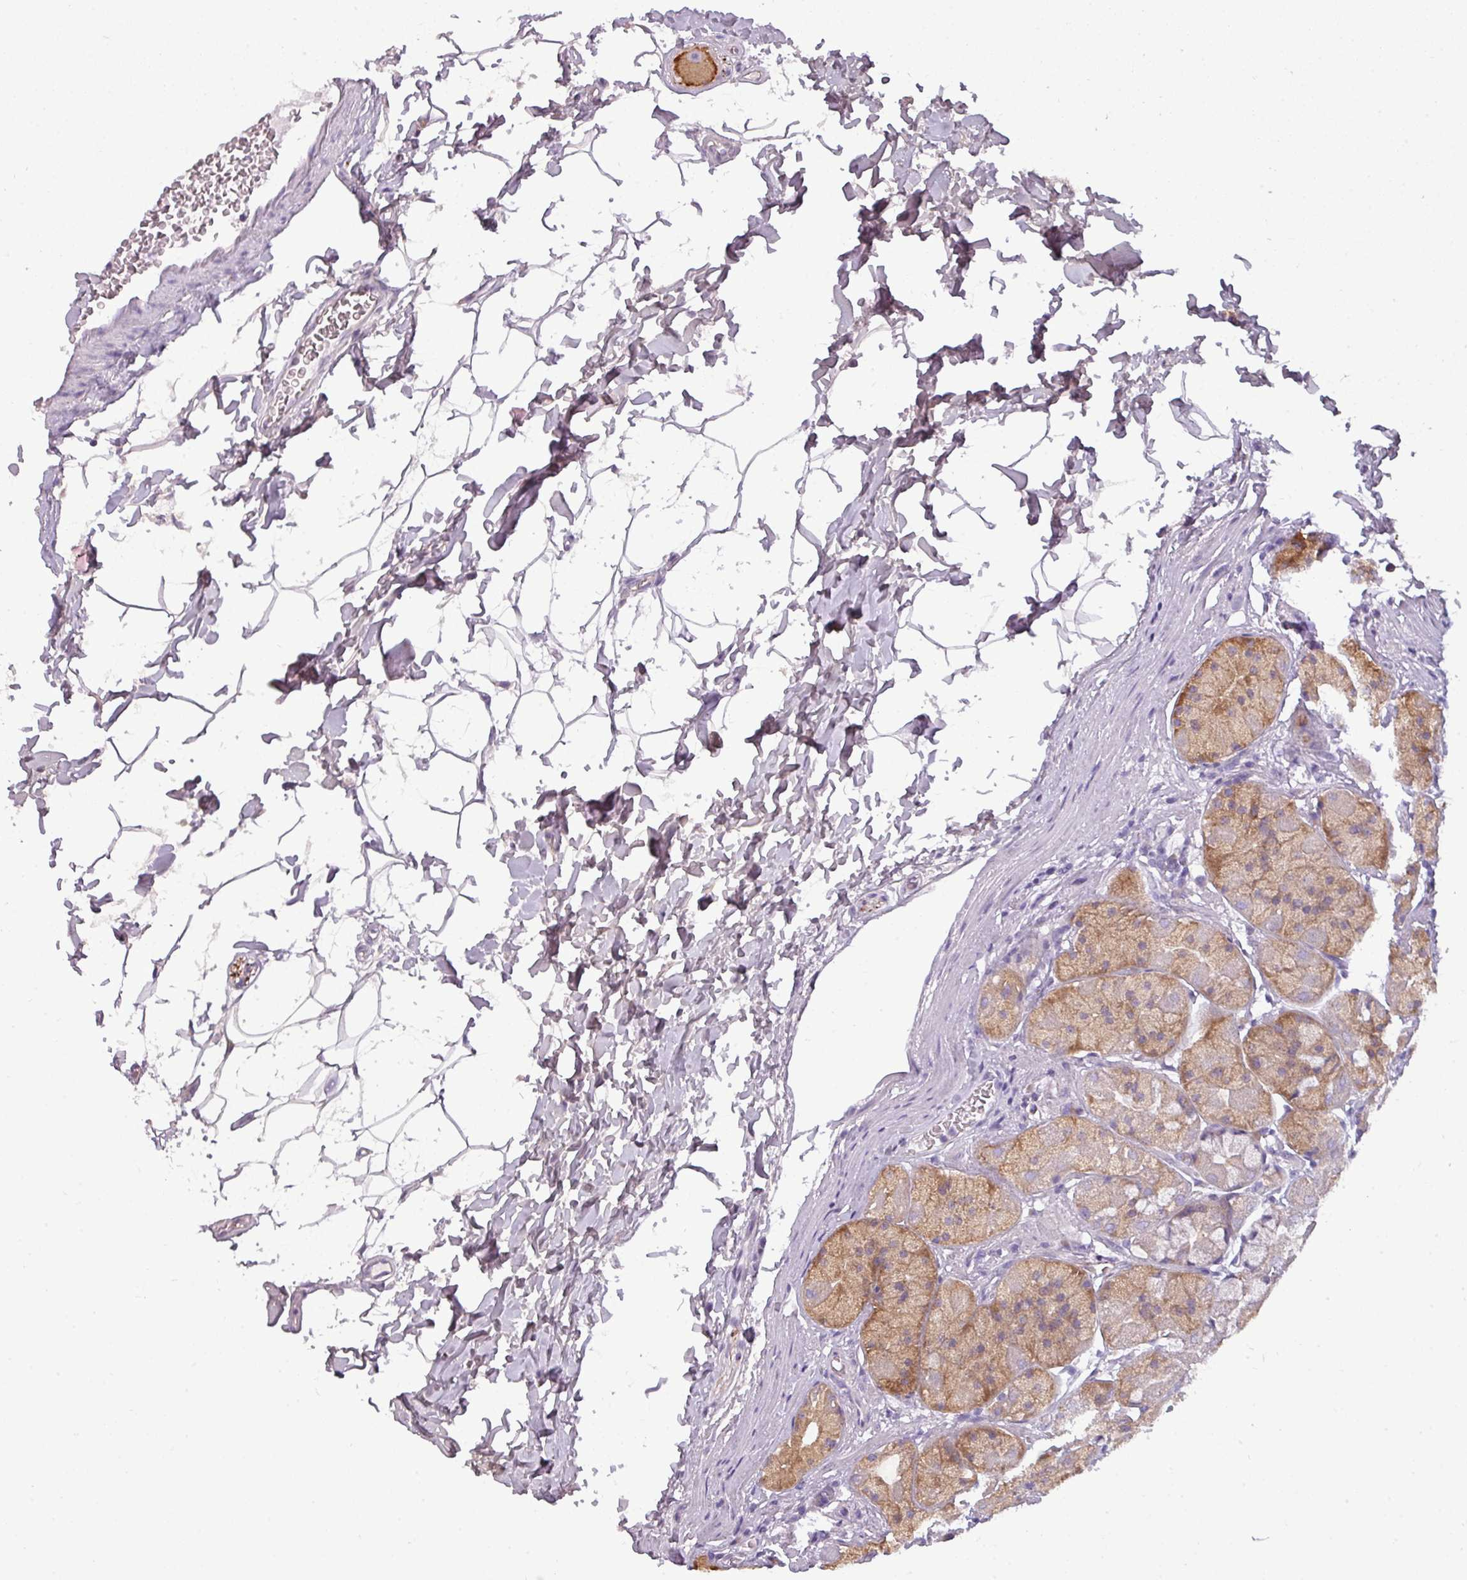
{"staining": {"intensity": "moderate", "quantity": "<25%", "location": "cytoplasmic/membranous"}, "tissue": "stomach", "cell_type": "Glandular cells", "image_type": "normal", "snomed": [{"axis": "morphology", "description": "Normal tissue, NOS"}, {"axis": "topography", "description": "Stomach"}], "caption": "Protein staining by IHC shows moderate cytoplasmic/membranous staining in approximately <25% of glandular cells in benign stomach.", "gene": "DNAAF9", "patient": {"sex": "male", "age": 57}}